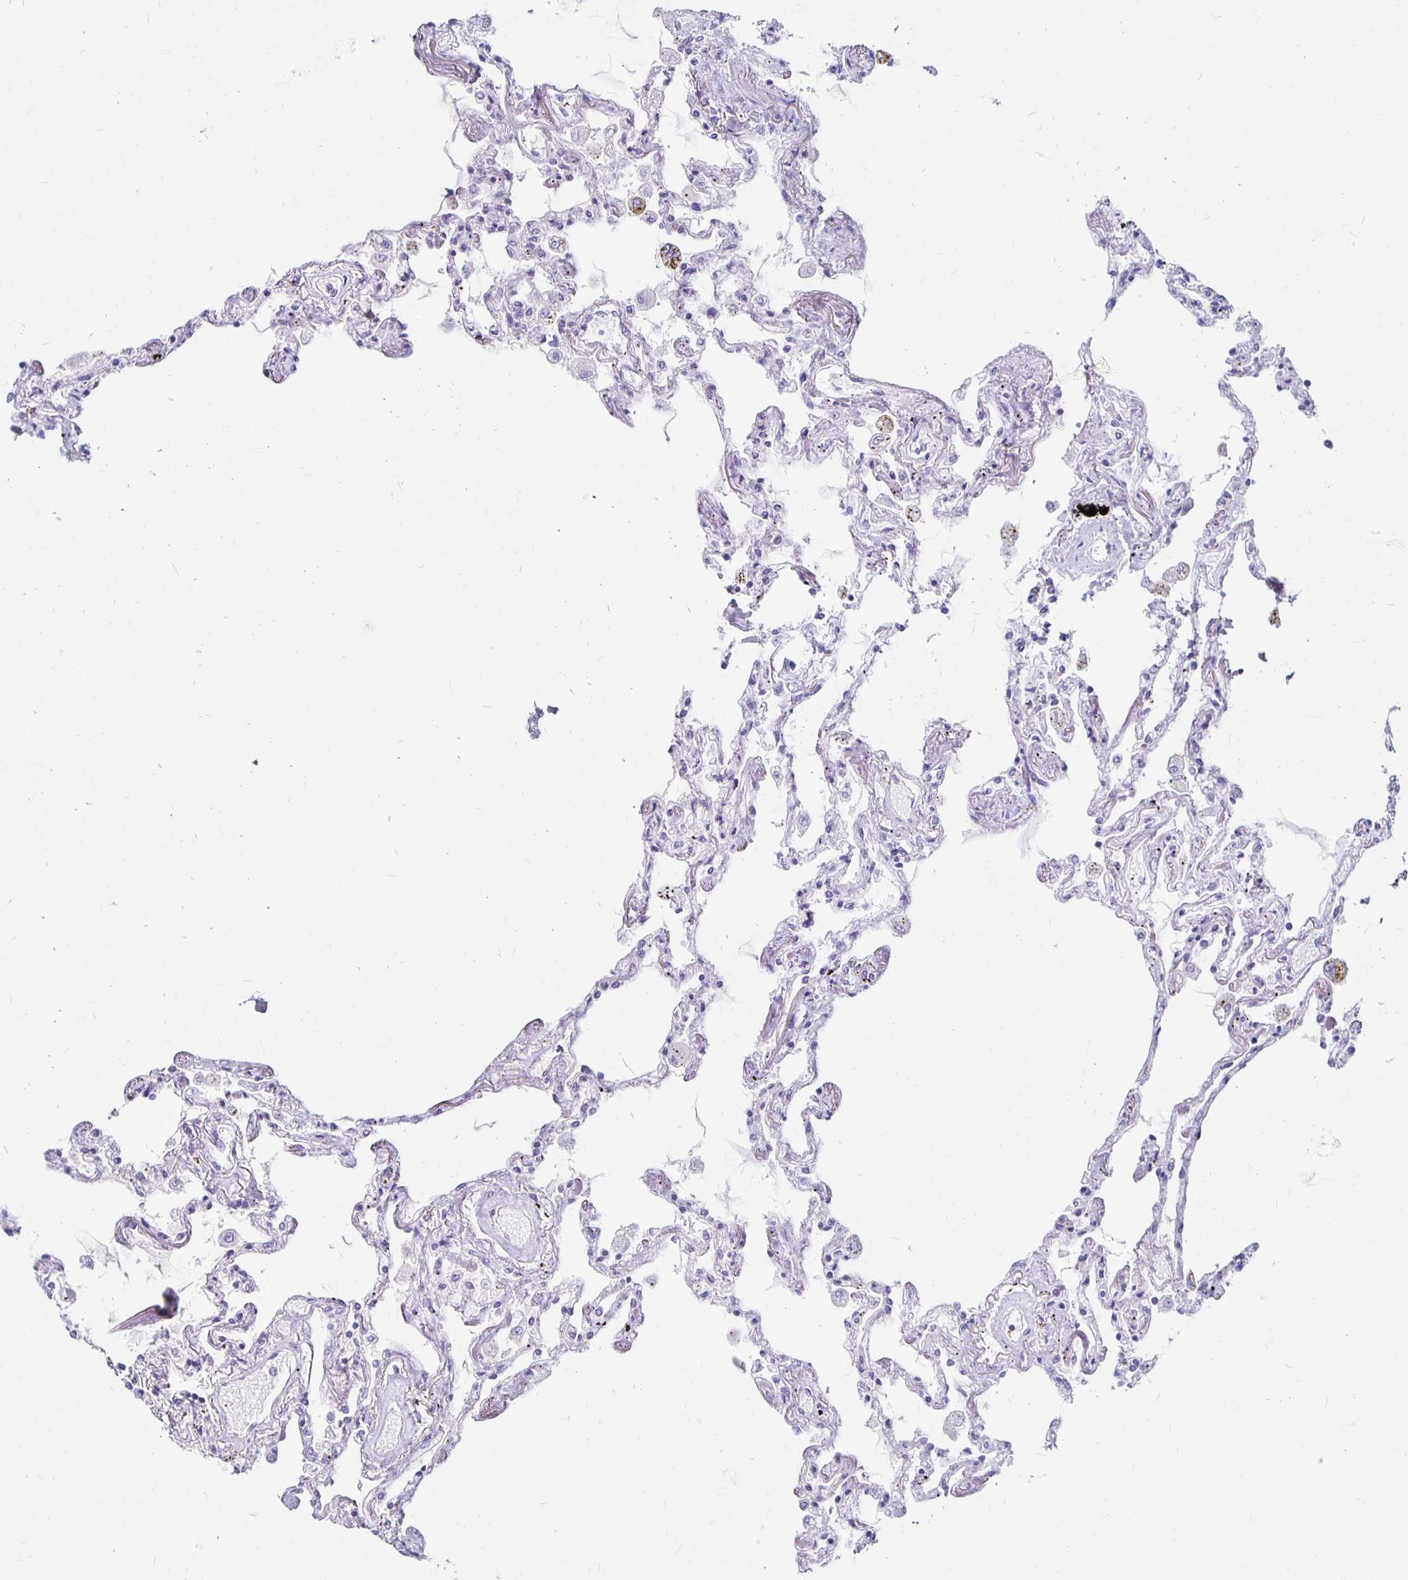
{"staining": {"intensity": "negative", "quantity": "none", "location": "none"}, "tissue": "lung", "cell_type": "Alveolar cells", "image_type": "normal", "snomed": [{"axis": "morphology", "description": "Normal tissue, NOS"}, {"axis": "morphology", "description": "Adenocarcinoma, NOS"}, {"axis": "topography", "description": "Cartilage tissue"}, {"axis": "topography", "description": "Lung"}], "caption": "IHC of unremarkable lung shows no expression in alveolar cells.", "gene": "KCNQ2", "patient": {"sex": "female", "age": 67}}